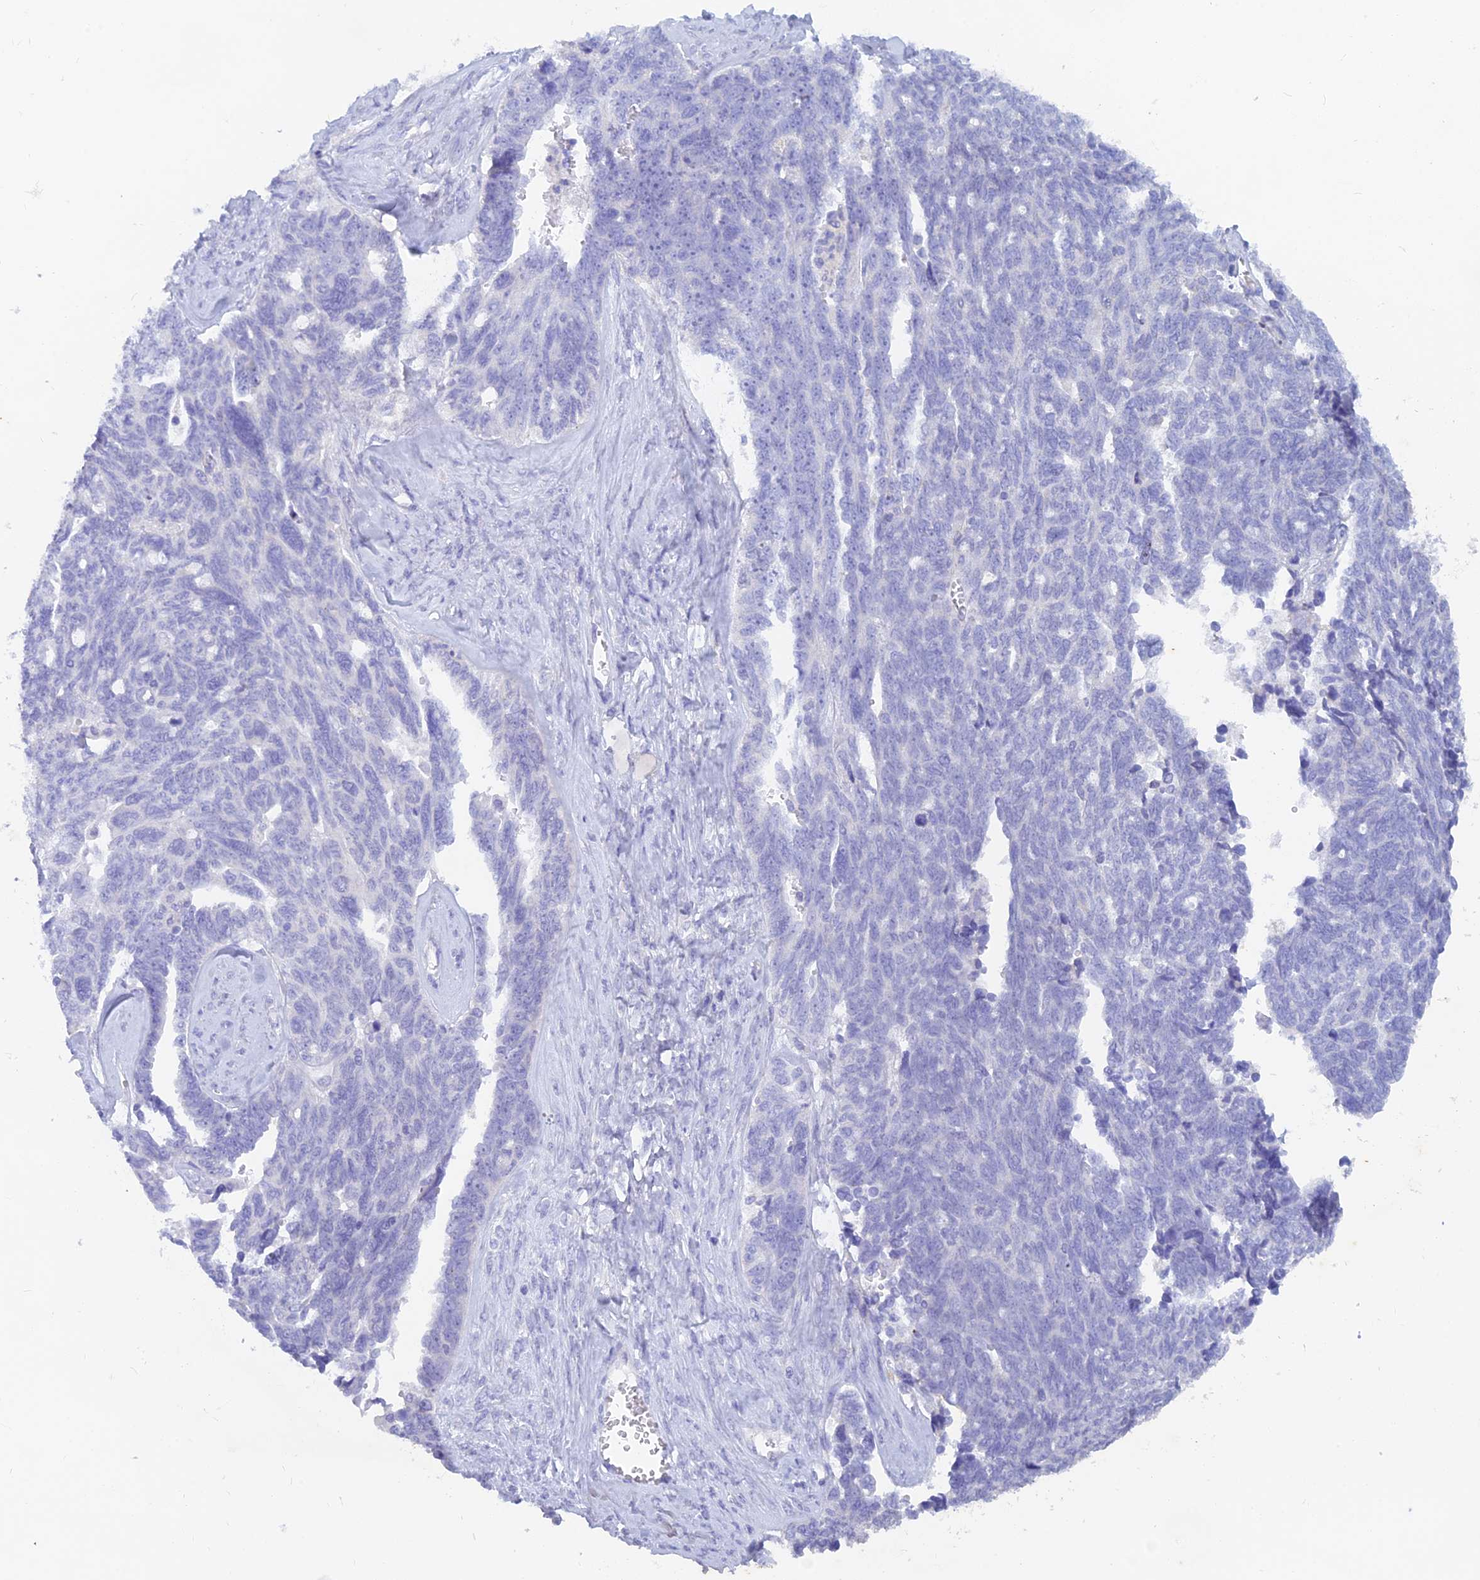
{"staining": {"intensity": "negative", "quantity": "none", "location": "none"}, "tissue": "ovarian cancer", "cell_type": "Tumor cells", "image_type": "cancer", "snomed": [{"axis": "morphology", "description": "Cystadenocarcinoma, serous, NOS"}, {"axis": "topography", "description": "Ovary"}], "caption": "This is a image of immunohistochemistry (IHC) staining of ovarian cancer, which shows no positivity in tumor cells.", "gene": "WDR35", "patient": {"sex": "female", "age": 79}}